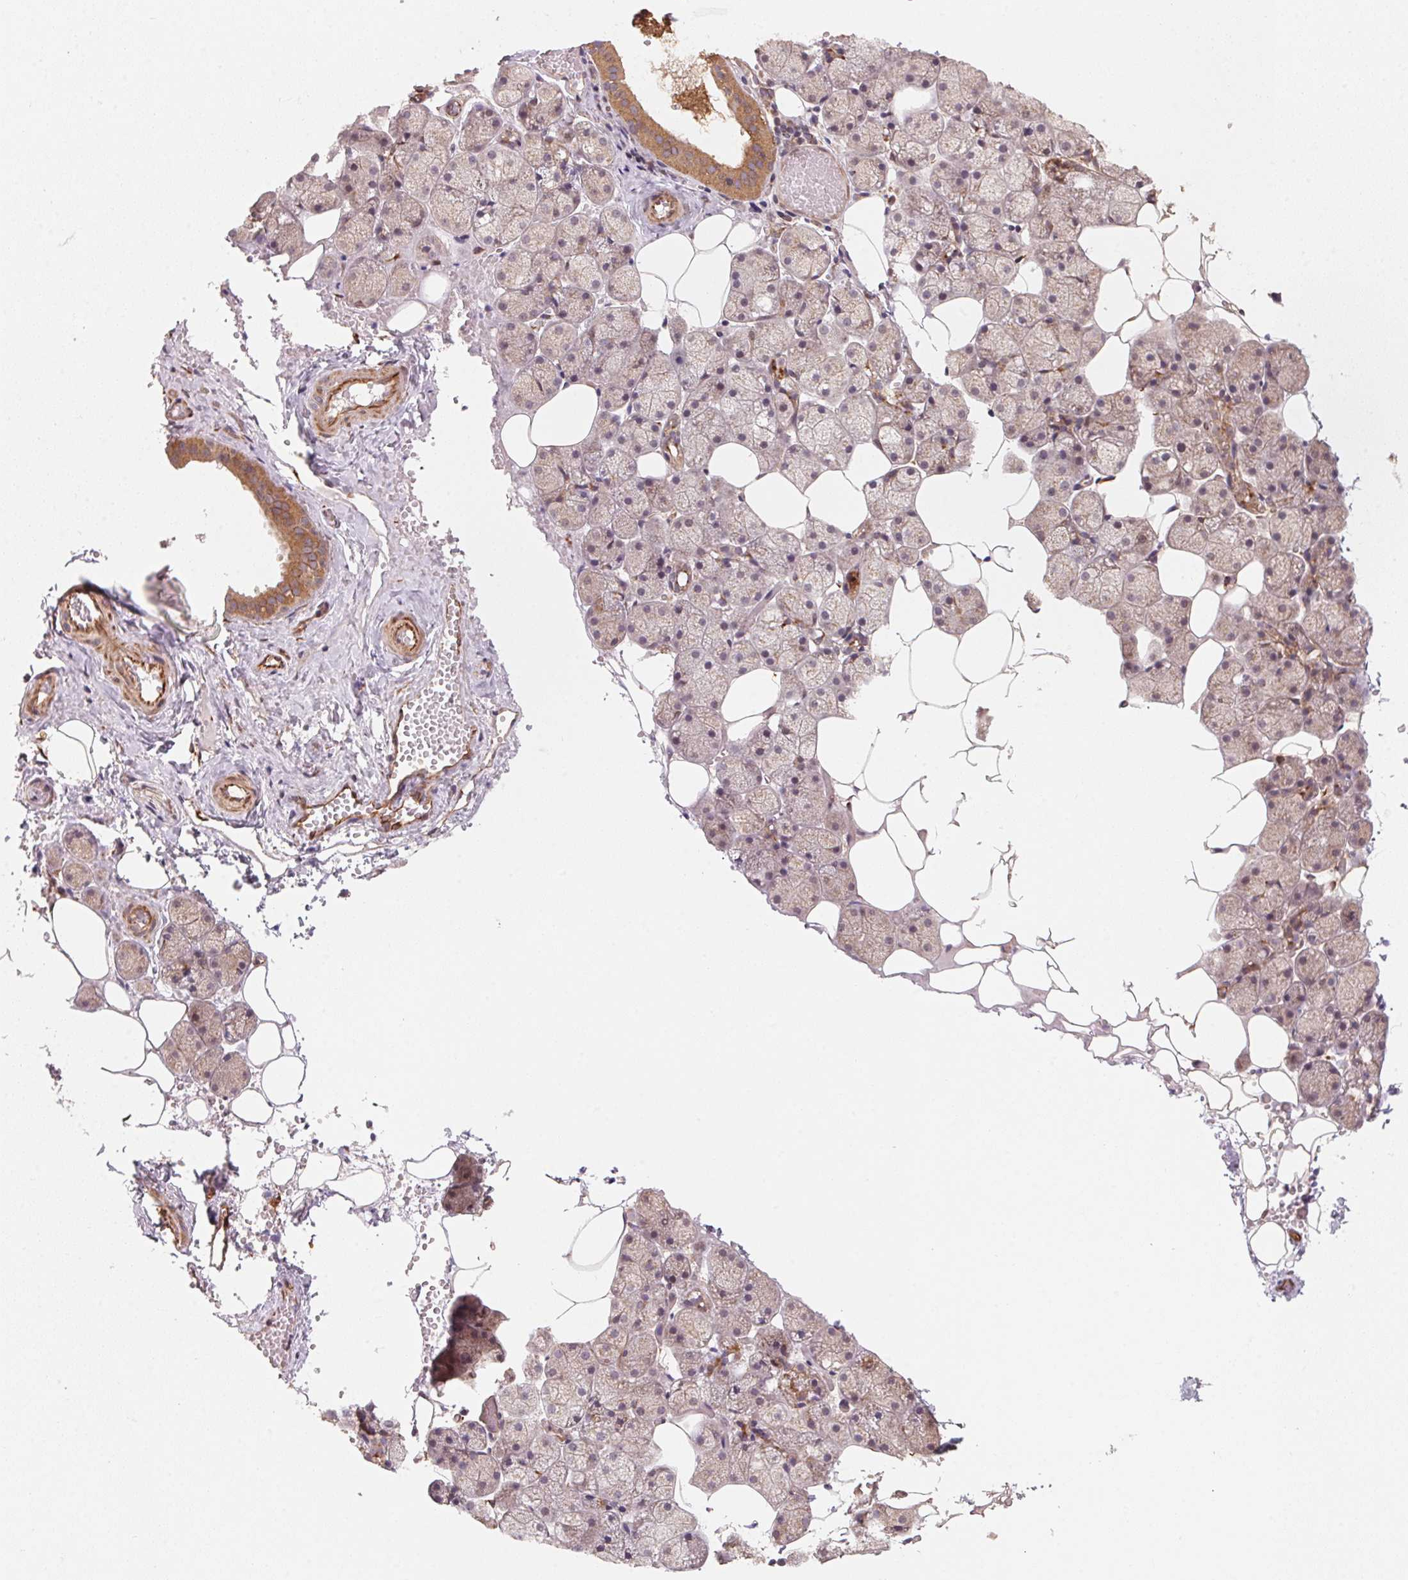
{"staining": {"intensity": "moderate", "quantity": "25%-75%", "location": "cytoplasmic/membranous"}, "tissue": "salivary gland", "cell_type": "Glandular cells", "image_type": "normal", "snomed": [{"axis": "morphology", "description": "Normal tissue, NOS"}, {"axis": "topography", "description": "Salivary gland"}], "caption": "Protein expression by immunohistochemistry shows moderate cytoplasmic/membranous expression in about 25%-75% of glandular cells in benign salivary gland.", "gene": "TSPAN12", "patient": {"sex": "male", "age": 38}}